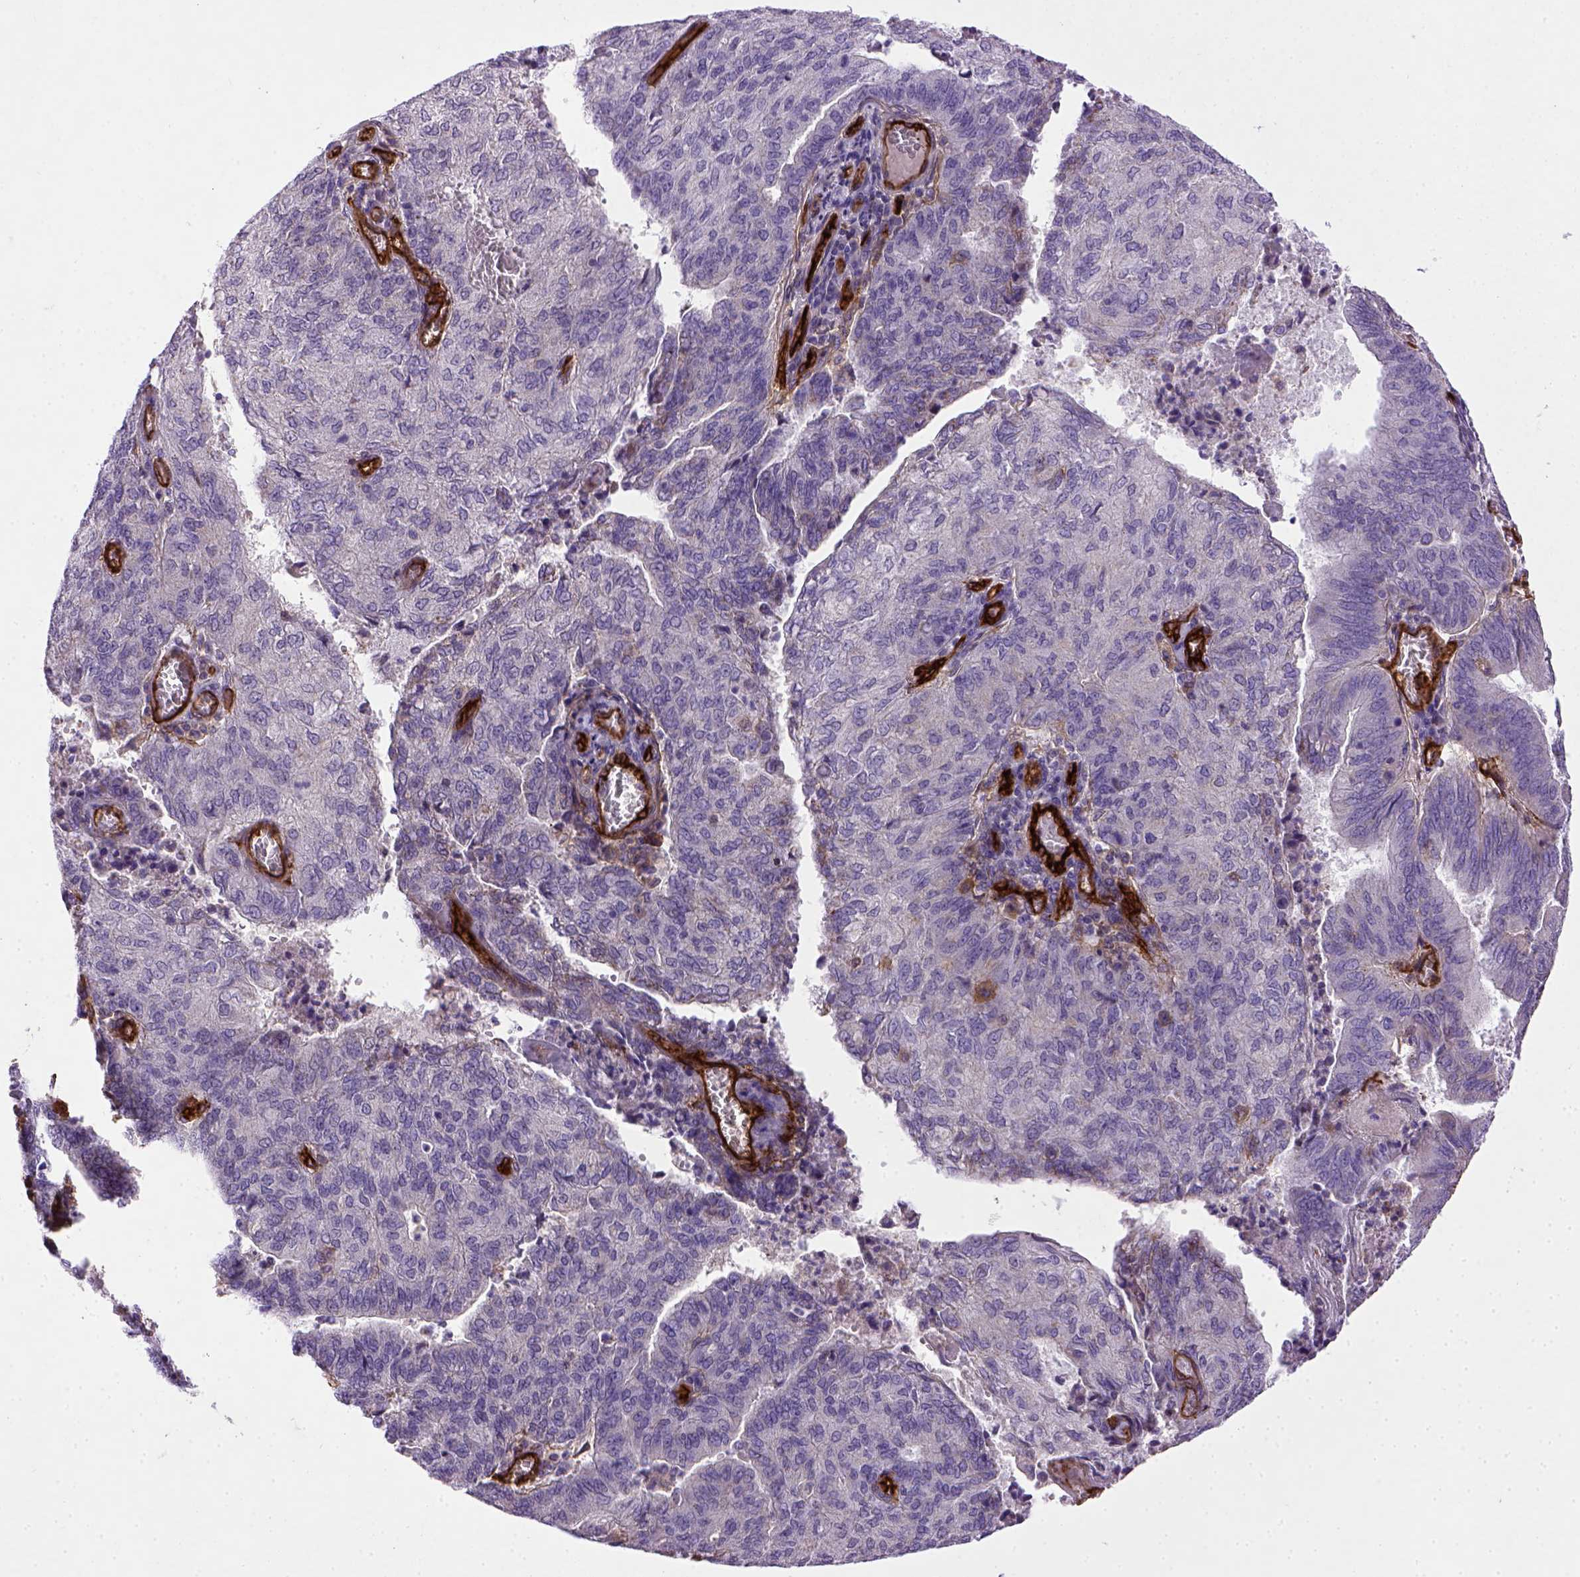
{"staining": {"intensity": "negative", "quantity": "none", "location": "none"}, "tissue": "endometrial cancer", "cell_type": "Tumor cells", "image_type": "cancer", "snomed": [{"axis": "morphology", "description": "Adenocarcinoma, NOS"}, {"axis": "topography", "description": "Endometrium"}], "caption": "A micrograph of adenocarcinoma (endometrial) stained for a protein displays no brown staining in tumor cells. (Brightfield microscopy of DAB (3,3'-diaminobenzidine) immunohistochemistry (IHC) at high magnification).", "gene": "ENG", "patient": {"sex": "female", "age": 82}}